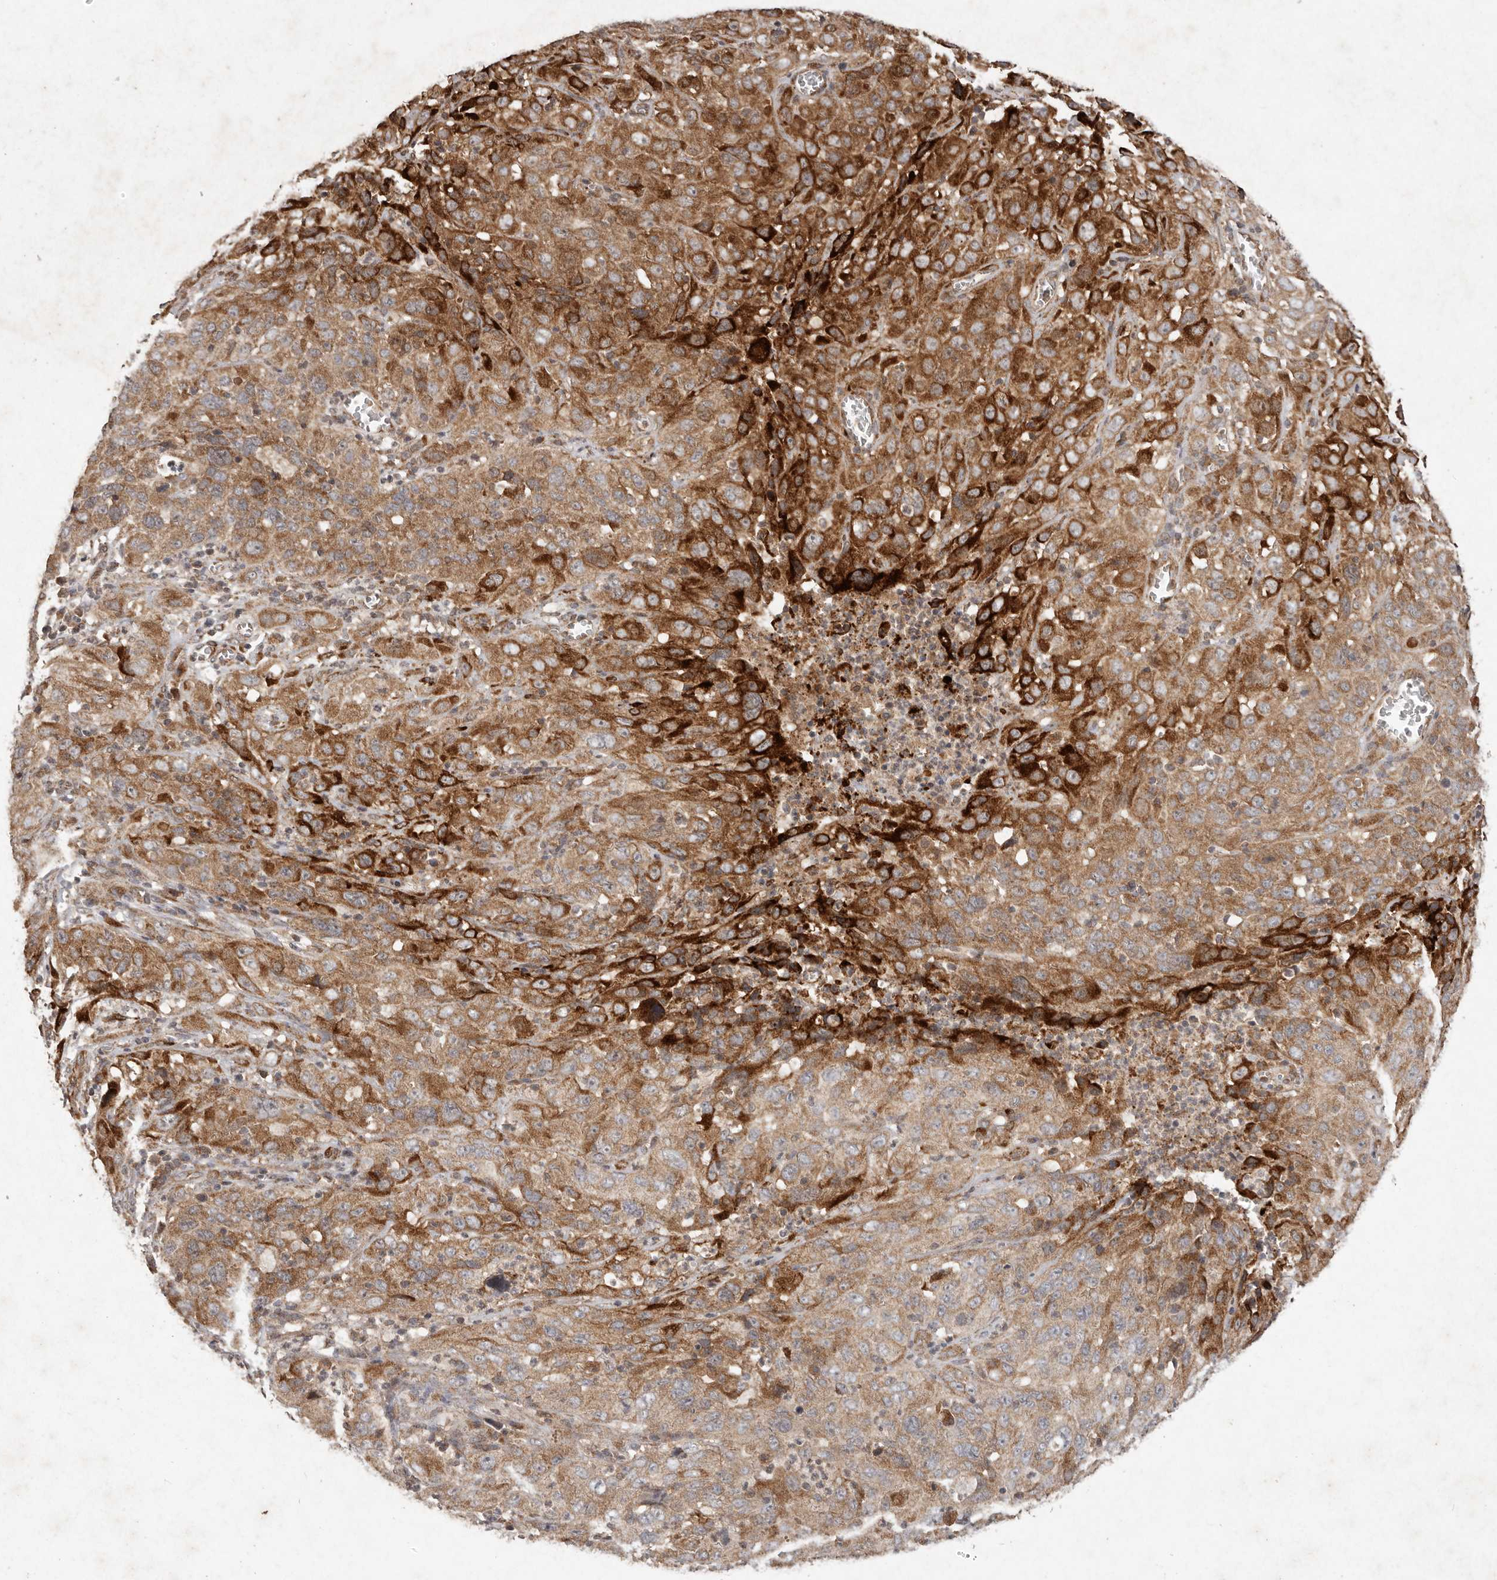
{"staining": {"intensity": "strong", "quantity": "25%-75%", "location": "cytoplasmic/membranous"}, "tissue": "cervical cancer", "cell_type": "Tumor cells", "image_type": "cancer", "snomed": [{"axis": "morphology", "description": "Squamous cell carcinoma, NOS"}, {"axis": "topography", "description": "Cervix"}], "caption": "Tumor cells reveal high levels of strong cytoplasmic/membranous staining in about 25%-75% of cells in cervical cancer (squamous cell carcinoma). (DAB (3,3'-diaminobenzidine) IHC with brightfield microscopy, high magnification).", "gene": "PLOD2", "patient": {"sex": "female", "age": 32}}